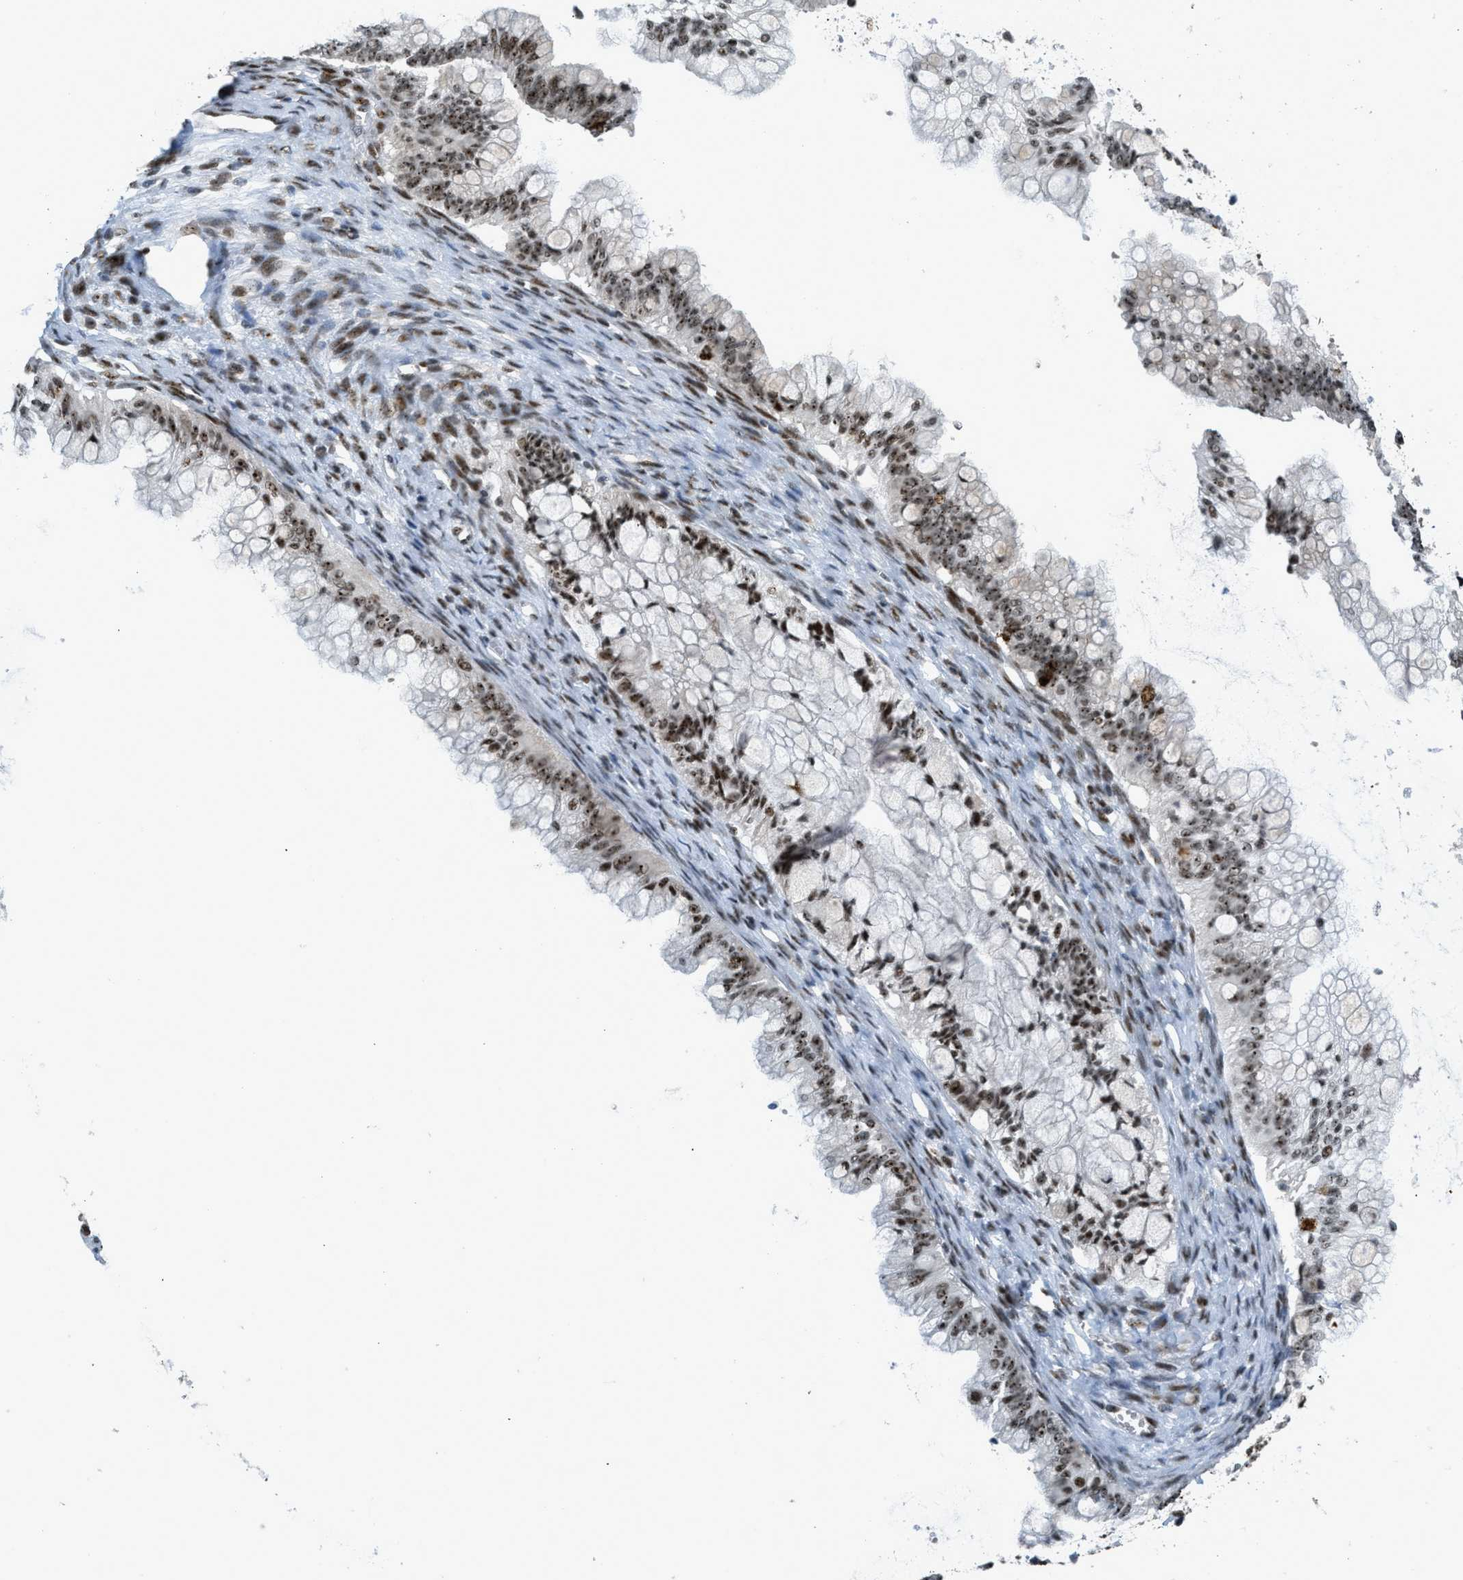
{"staining": {"intensity": "moderate", "quantity": ">75%", "location": "nuclear"}, "tissue": "ovarian cancer", "cell_type": "Tumor cells", "image_type": "cancer", "snomed": [{"axis": "morphology", "description": "Cystadenocarcinoma, mucinous, NOS"}, {"axis": "topography", "description": "Ovary"}], "caption": "Tumor cells reveal moderate nuclear expression in about >75% of cells in ovarian cancer. Ihc stains the protein in brown and the nuclei are stained blue.", "gene": "URB1", "patient": {"sex": "female", "age": 57}}